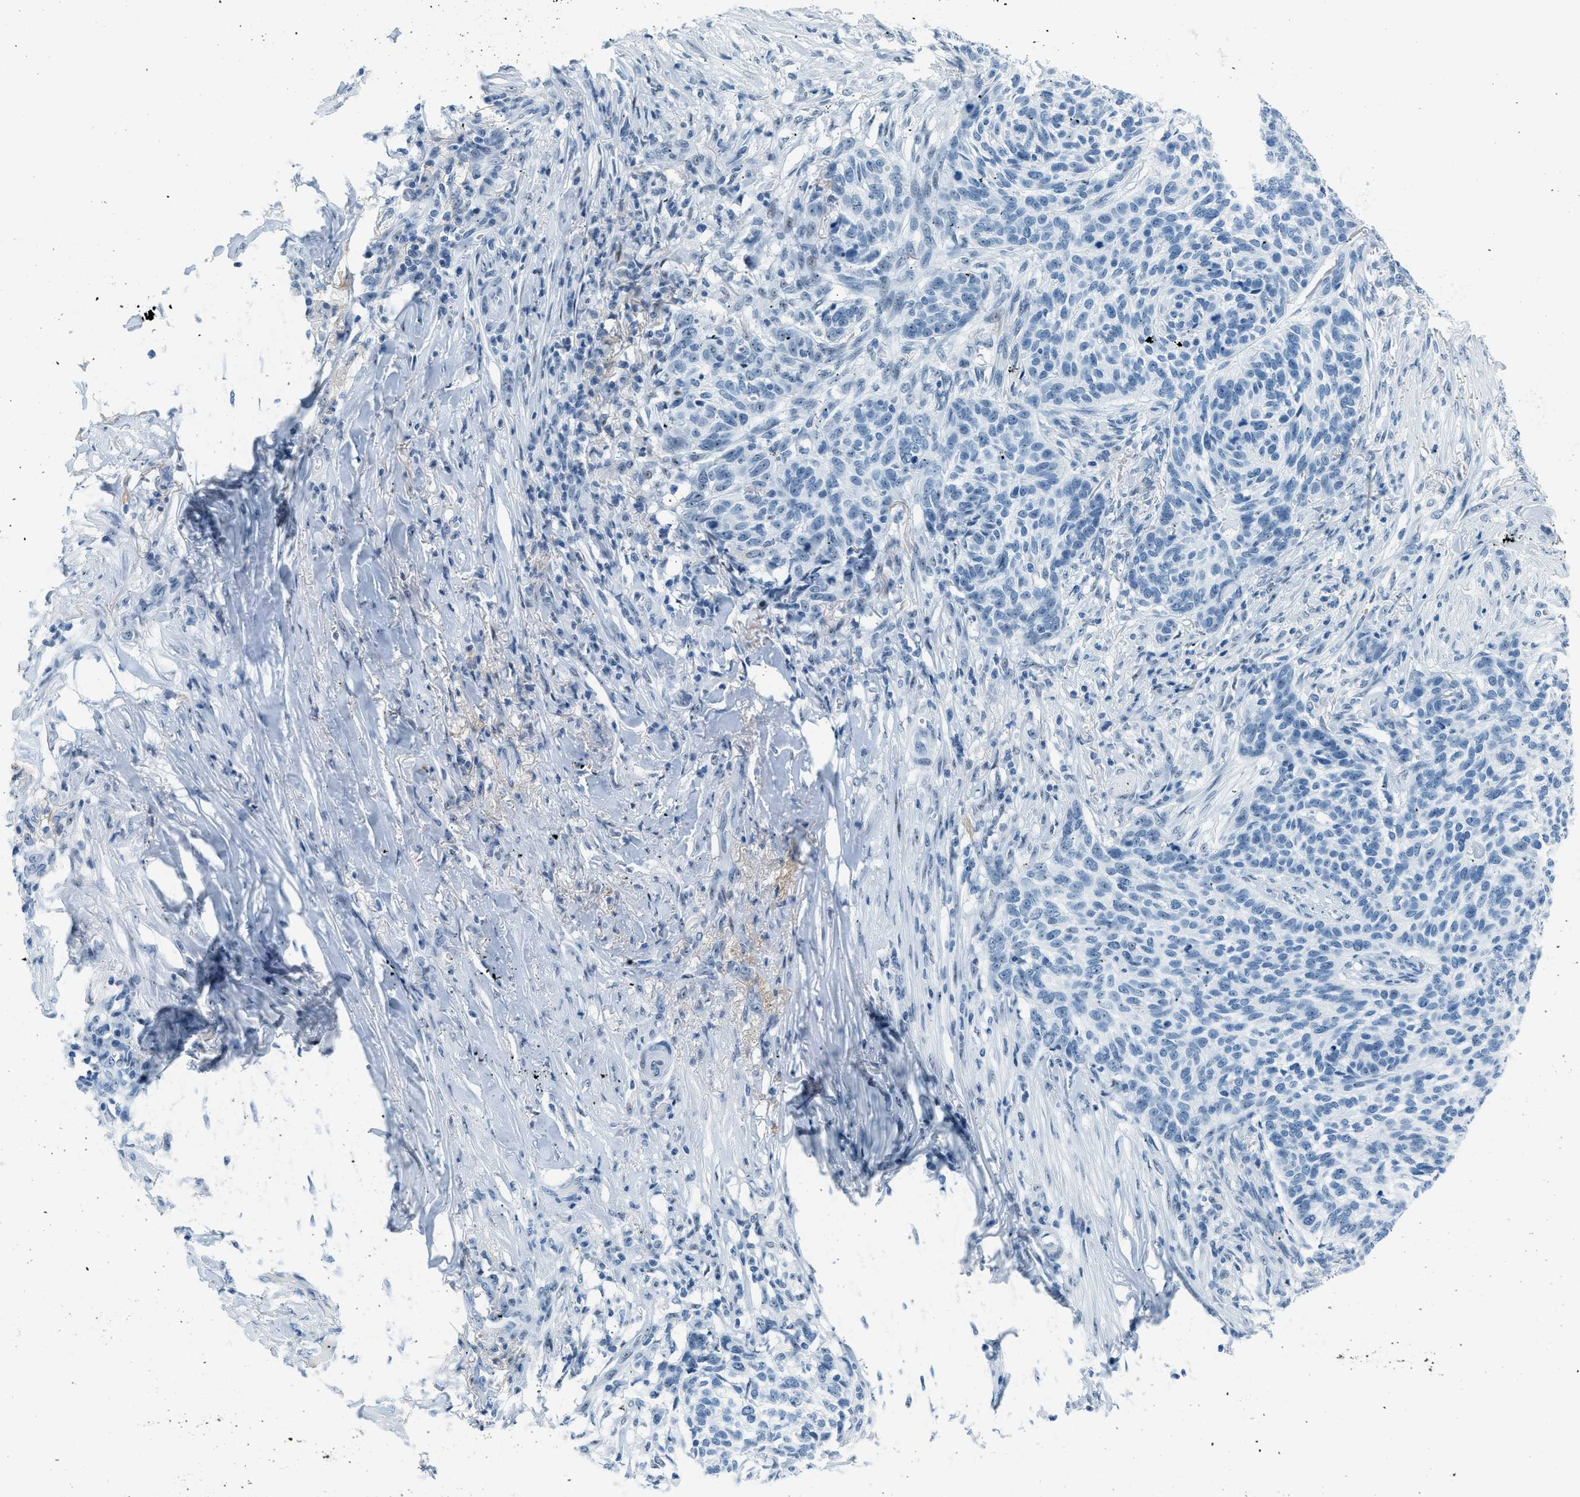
{"staining": {"intensity": "weak", "quantity": "25%-75%", "location": "nuclear"}, "tissue": "skin cancer", "cell_type": "Tumor cells", "image_type": "cancer", "snomed": [{"axis": "morphology", "description": "Basal cell carcinoma"}, {"axis": "topography", "description": "Skin"}], "caption": "Protein analysis of skin cancer tissue exhibits weak nuclear staining in approximately 25%-75% of tumor cells.", "gene": "PLA2G2A", "patient": {"sex": "male", "age": 85}}